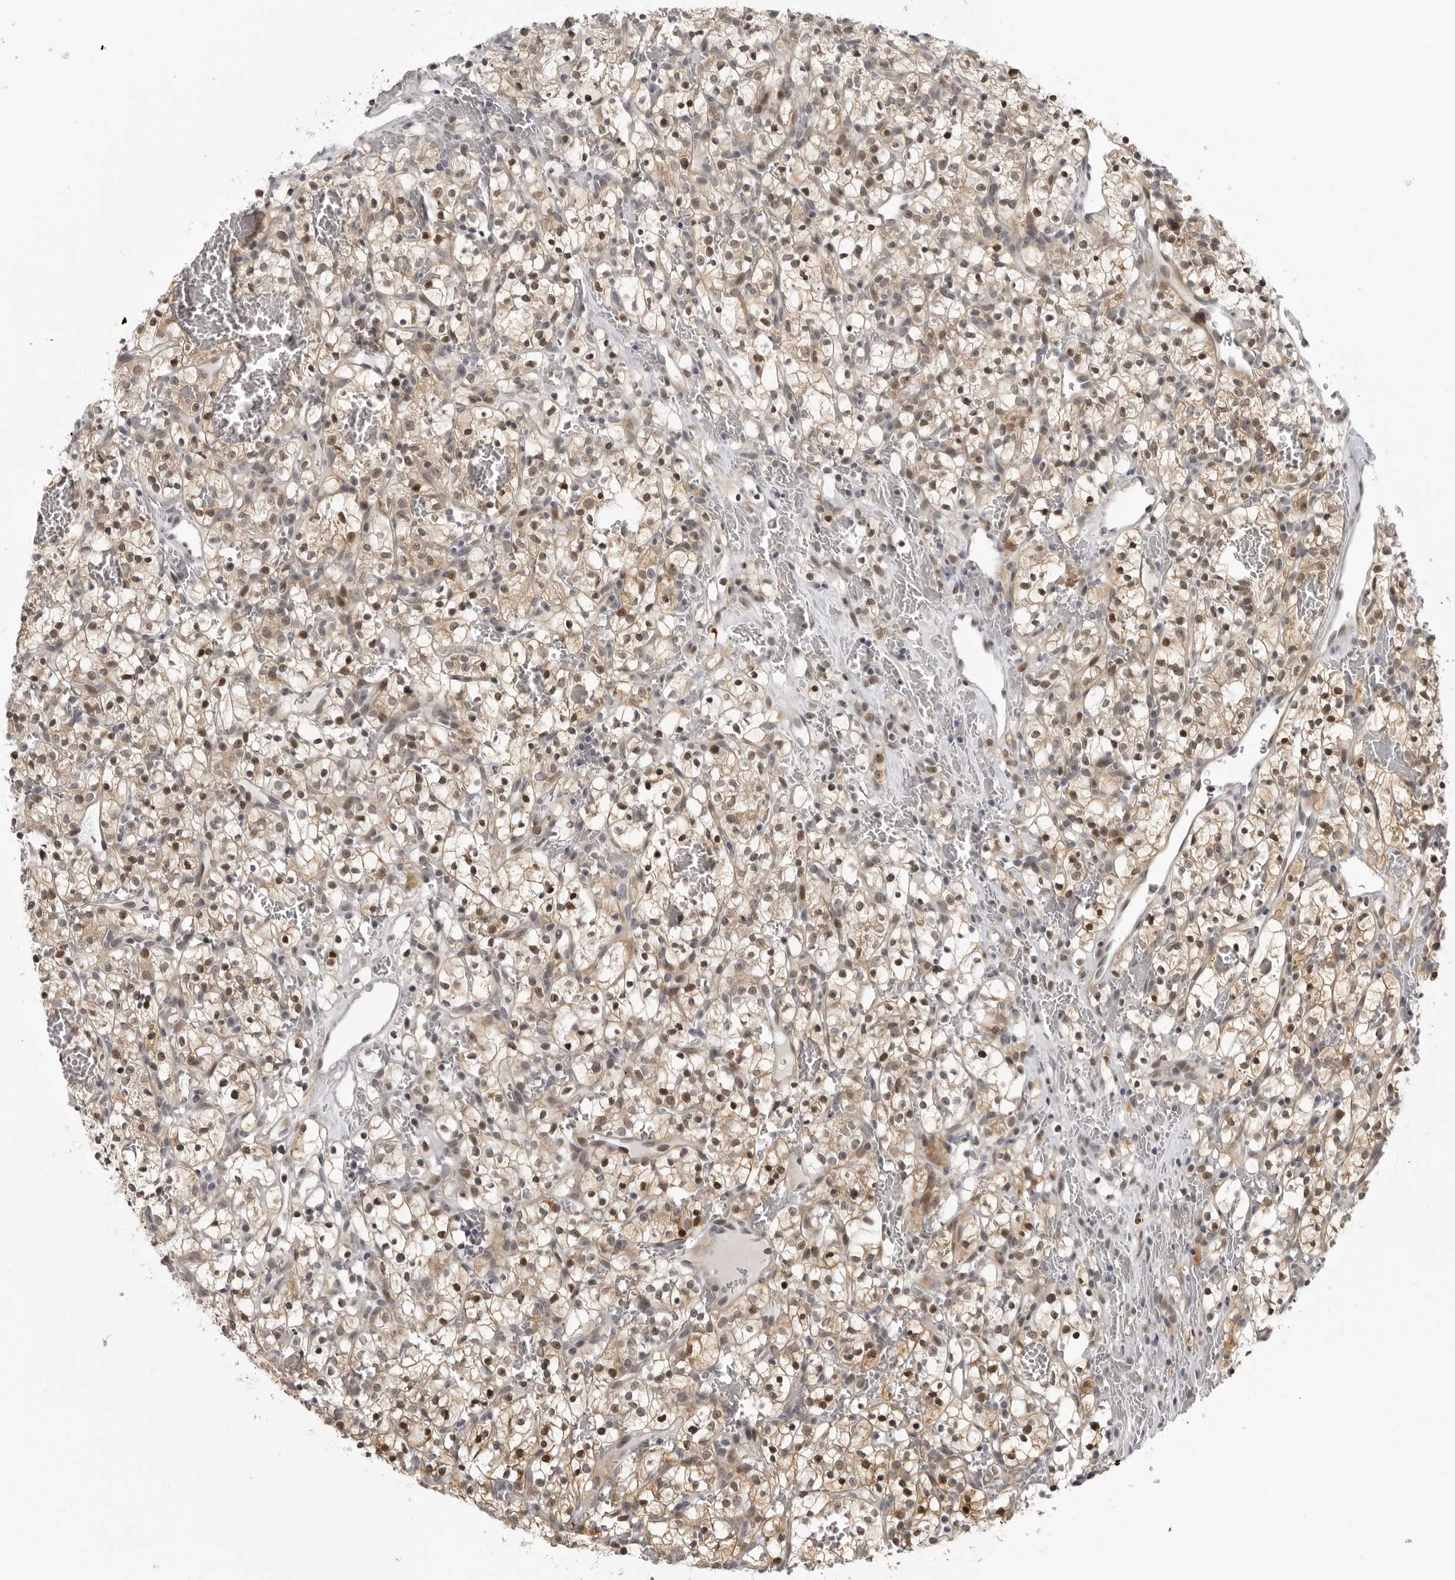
{"staining": {"intensity": "moderate", "quantity": ">75%", "location": "cytoplasmic/membranous,nuclear"}, "tissue": "renal cancer", "cell_type": "Tumor cells", "image_type": "cancer", "snomed": [{"axis": "morphology", "description": "Adenocarcinoma, NOS"}, {"axis": "topography", "description": "Kidney"}], "caption": "This histopathology image shows immunohistochemistry staining of human renal cancer (adenocarcinoma), with medium moderate cytoplasmic/membranous and nuclear staining in about >75% of tumor cells.", "gene": "ALPK2", "patient": {"sex": "female", "age": 57}}